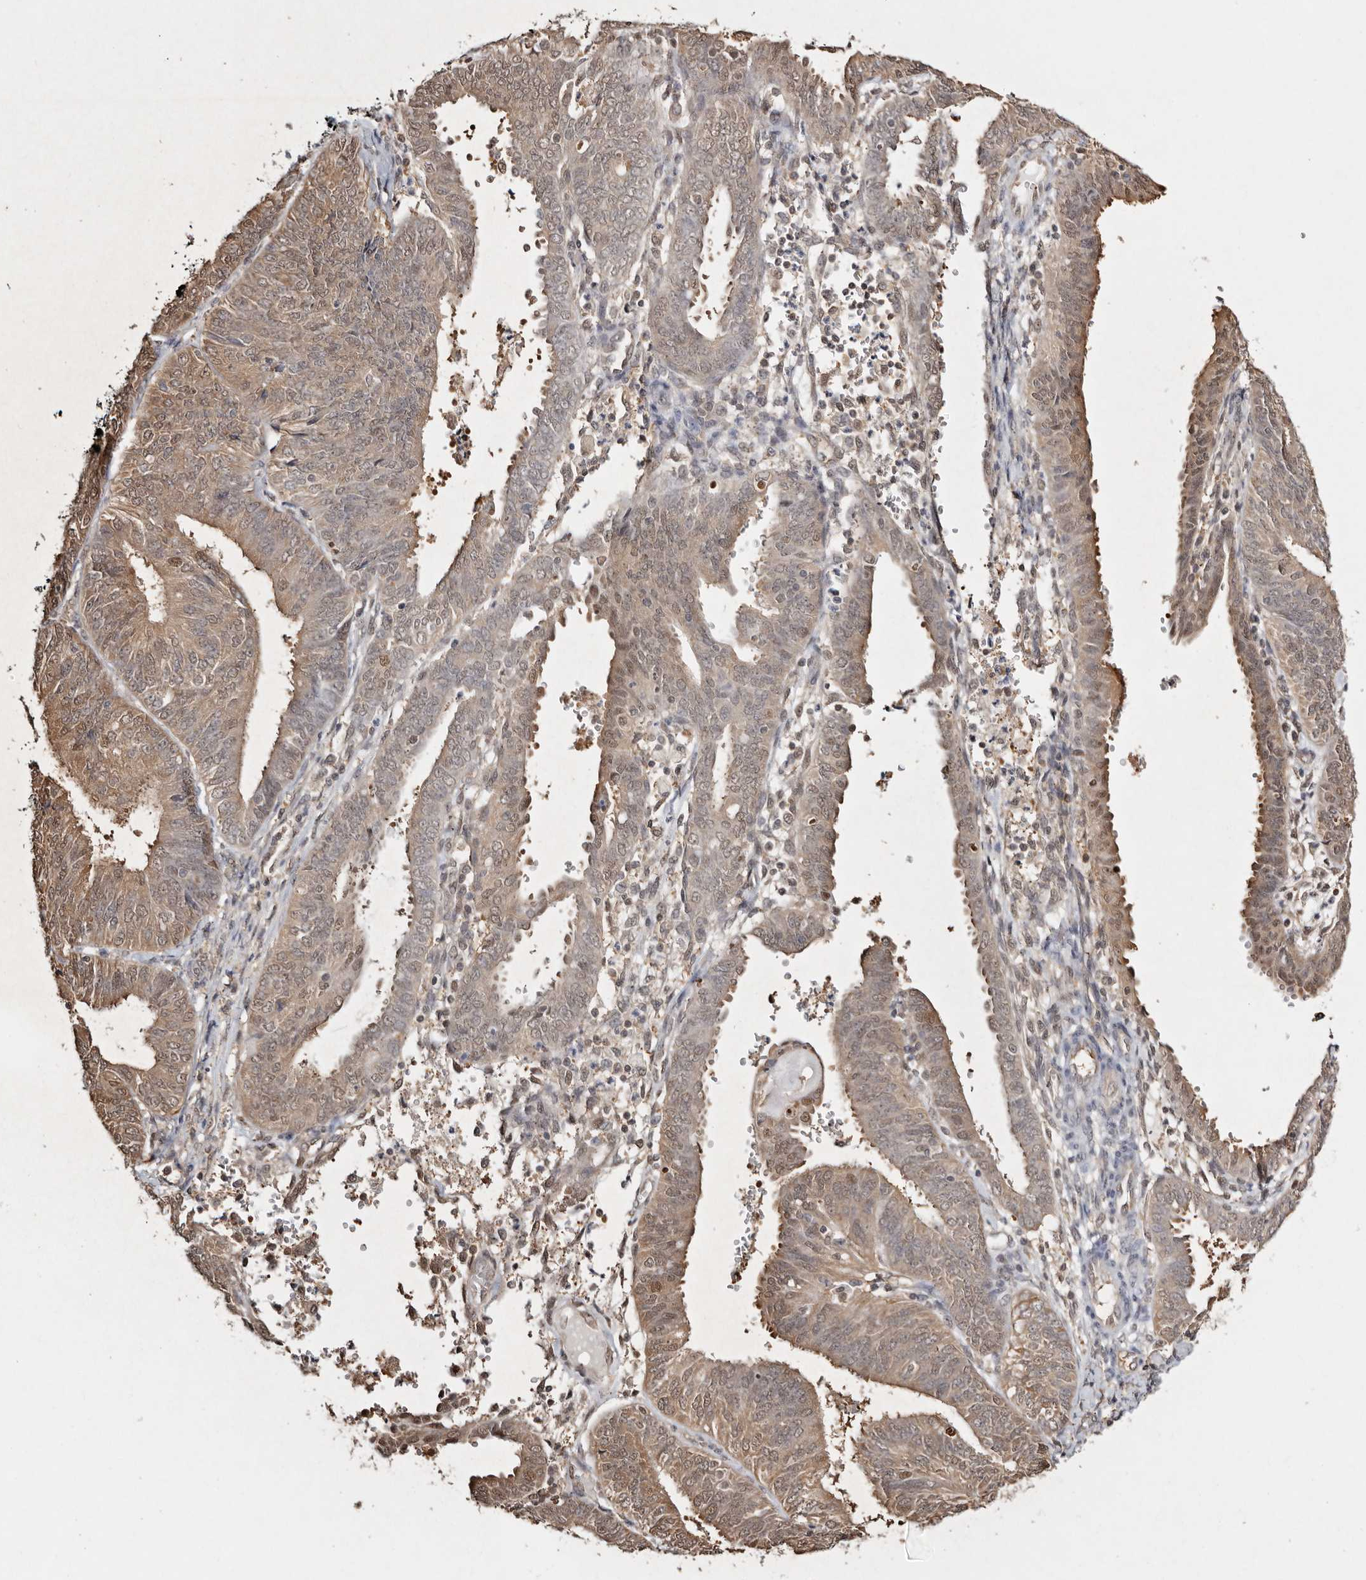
{"staining": {"intensity": "weak", "quantity": ">75%", "location": "cytoplasmic/membranous,nuclear"}, "tissue": "endometrial cancer", "cell_type": "Tumor cells", "image_type": "cancer", "snomed": [{"axis": "morphology", "description": "Adenocarcinoma, NOS"}, {"axis": "topography", "description": "Endometrium"}], "caption": "Protein expression analysis of adenocarcinoma (endometrial) exhibits weak cytoplasmic/membranous and nuclear expression in about >75% of tumor cells.", "gene": "PSMA5", "patient": {"sex": "female", "age": 58}}